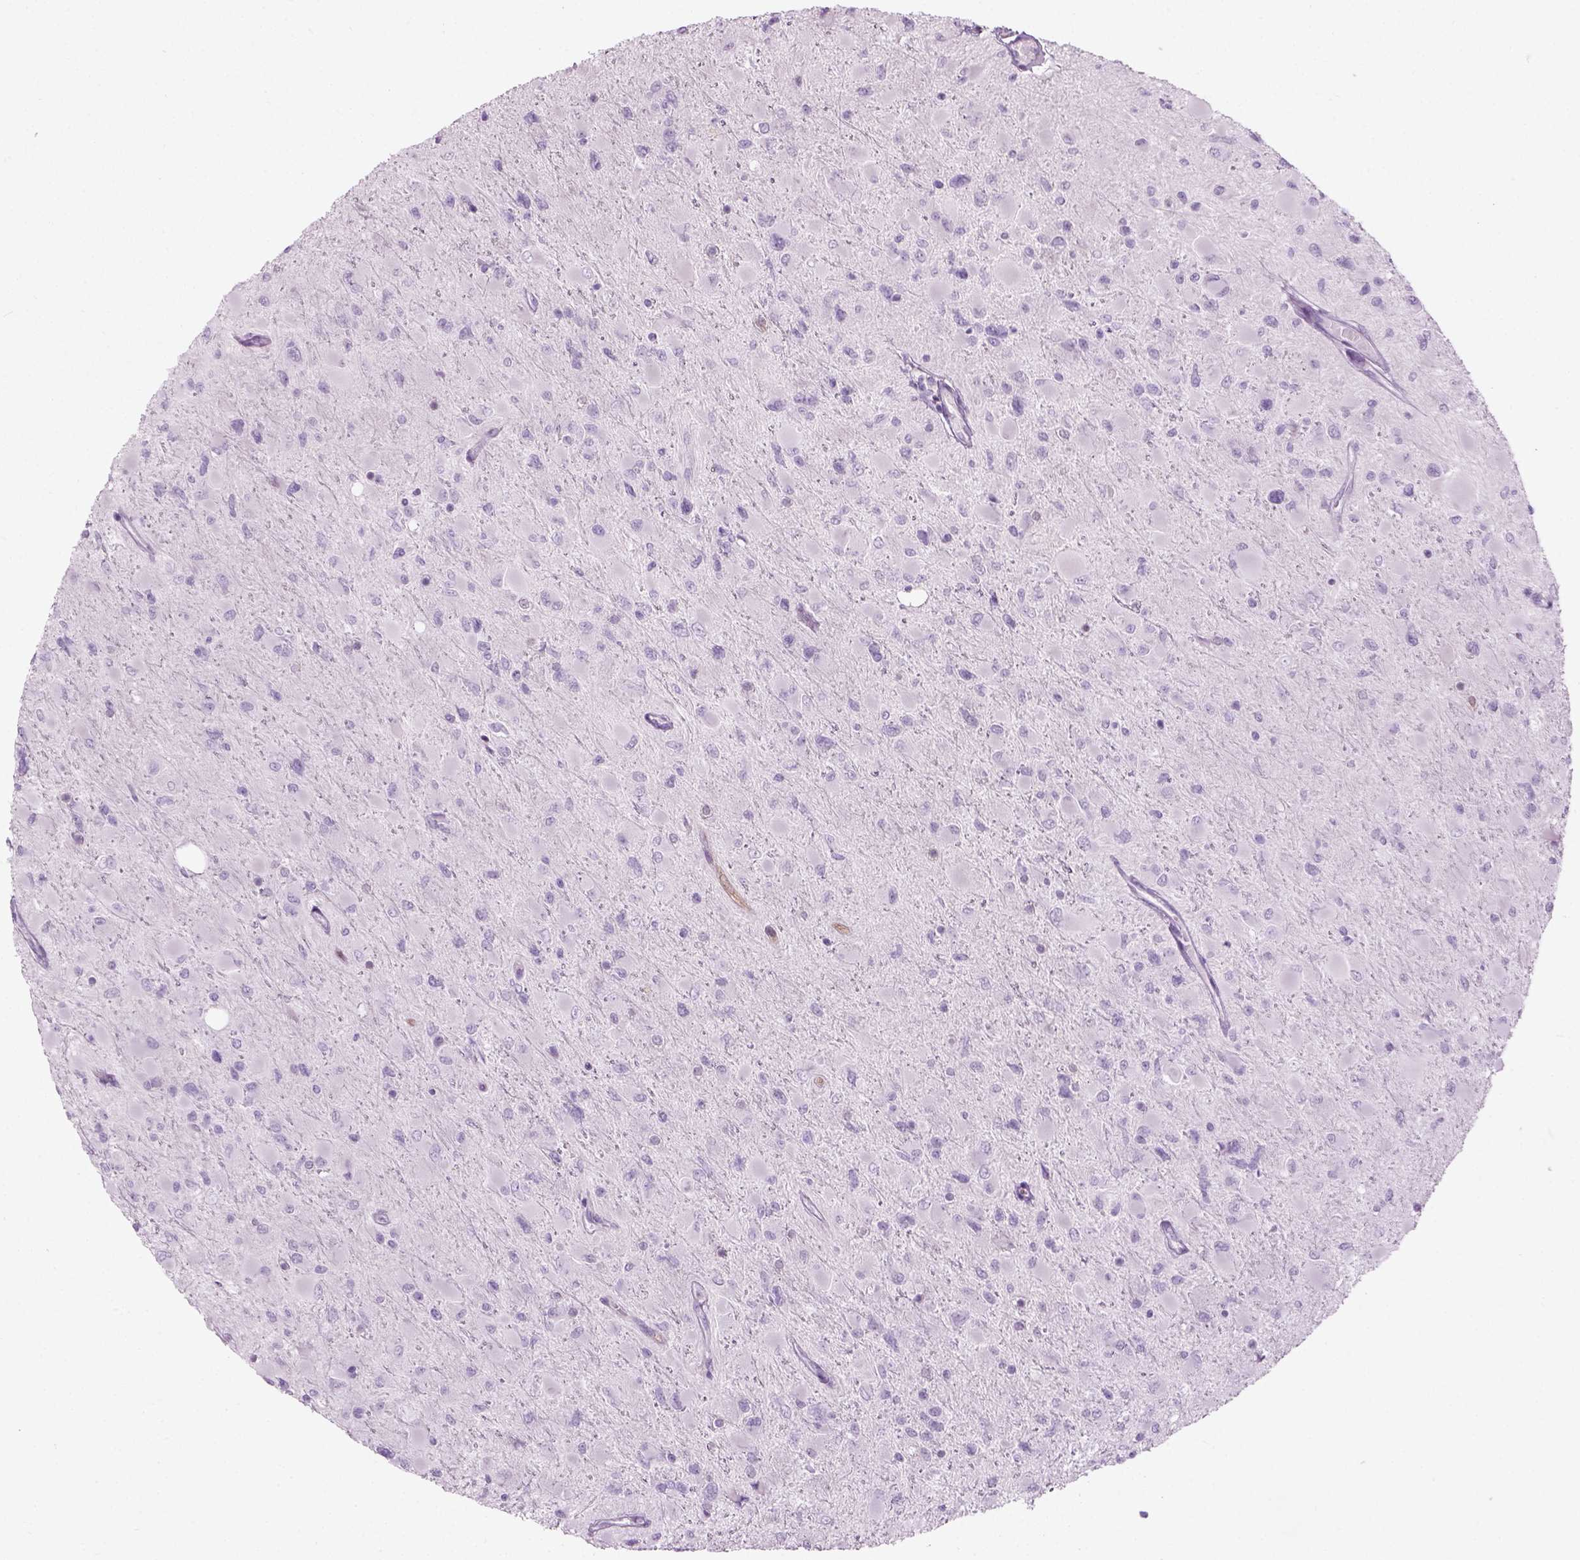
{"staining": {"intensity": "negative", "quantity": "none", "location": "none"}, "tissue": "glioma", "cell_type": "Tumor cells", "image_type": "cancer", "snomed": [{"axis": "morphology", "description": "Glioma, malignant, High grade"}, {"axis": "topography", "description": "Cerebral cortex"}], "caption": "Malignant glioma (high-grade) was stained to show a protein in brown. There is no significant expression in tumor cells.", "gene": "CIBAR2", "patient": {"sex": "female", "age": 36}}